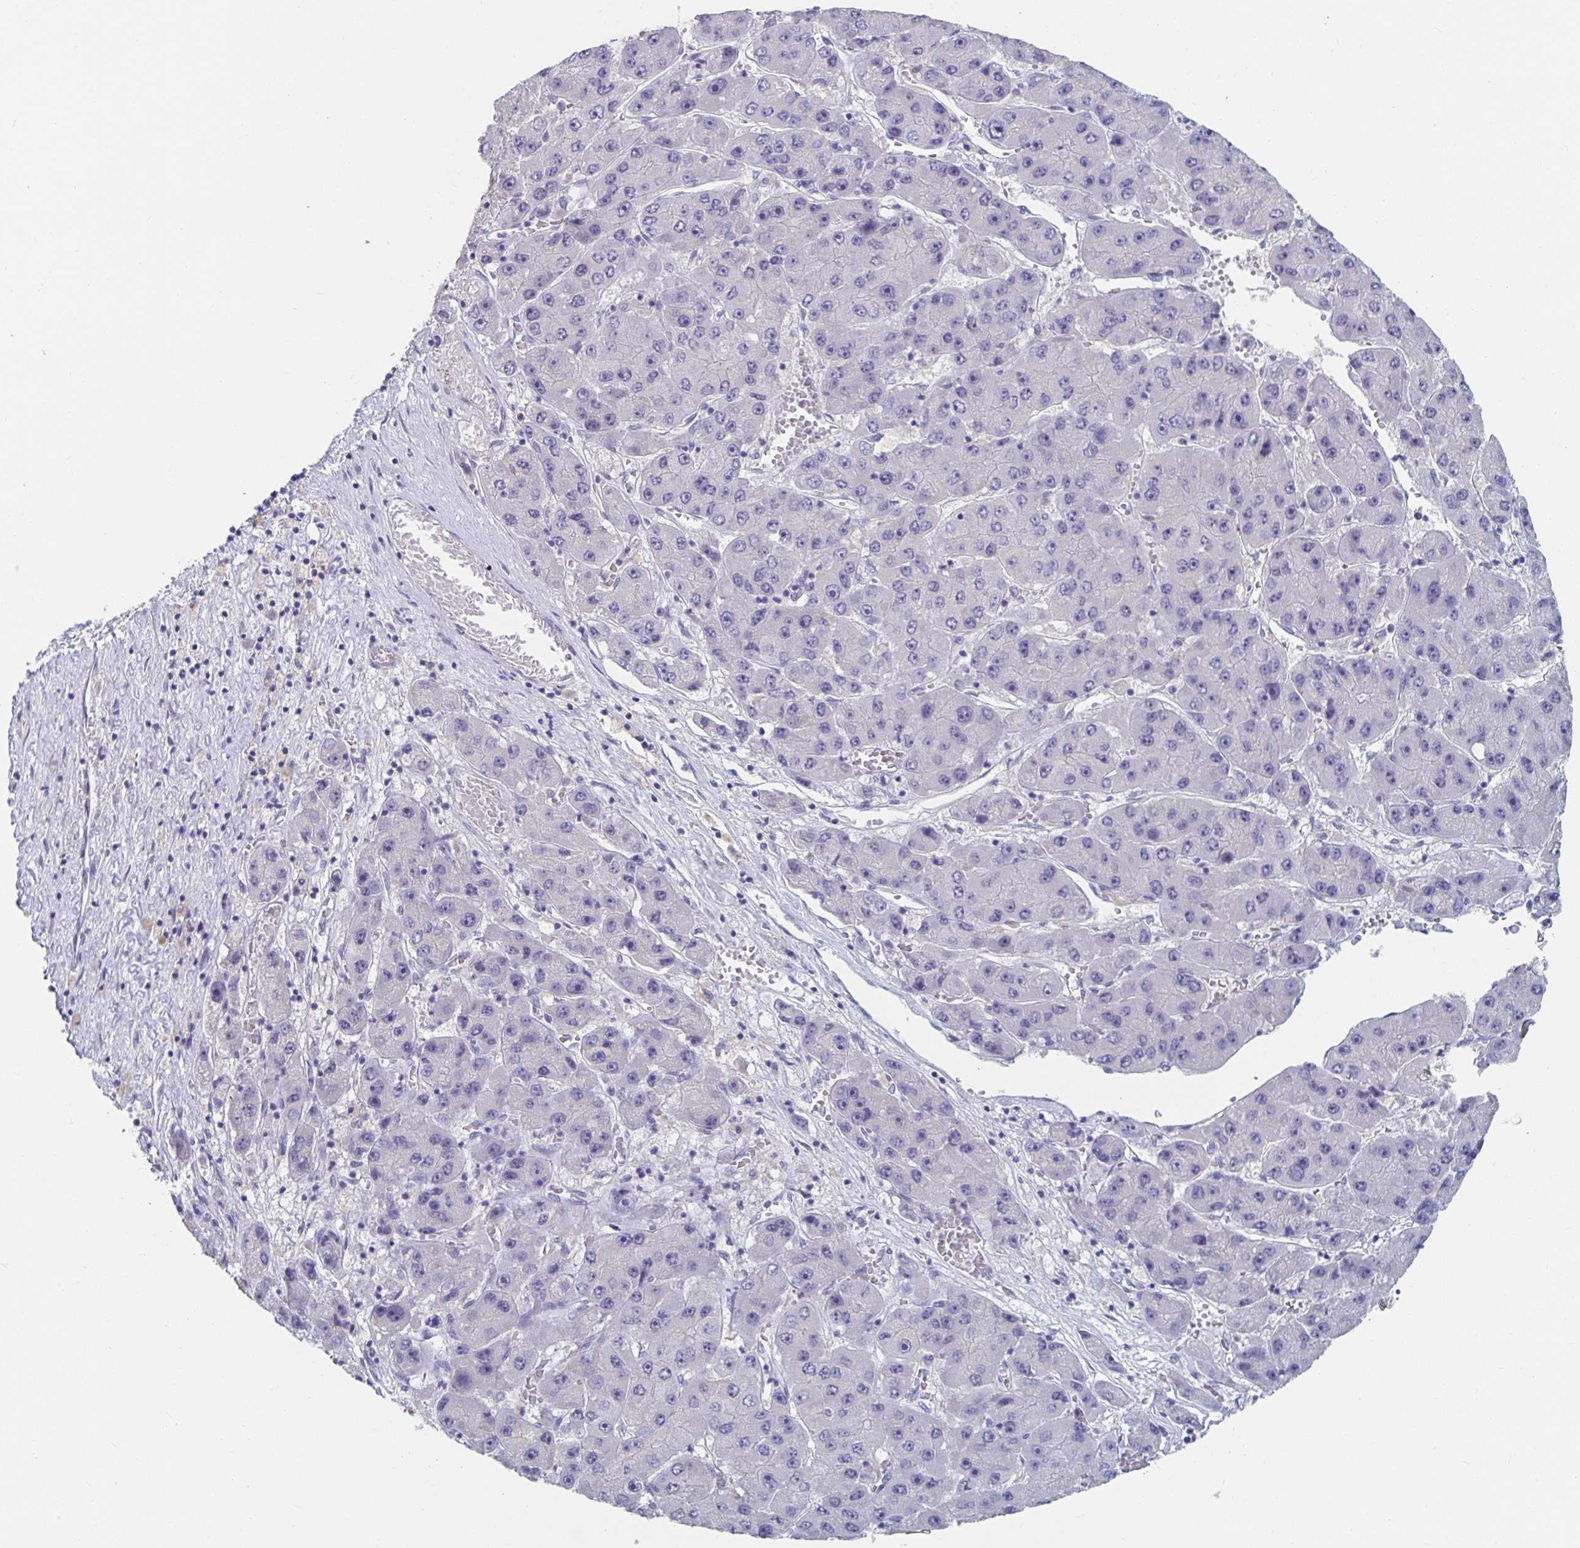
{"staining": {"intensity": "negative", "quantity": "none", "location": "none"}, "tissue": "liver cancer", "cell_type": "Tumor cells", "image_type": "cancer", "snomed": [{"axis": "morphology", "description": "Carcinoma, Hepatocellular, NOS"}, {"axis": "topography", "description": "Liver"}], "caption": "A histopathology image of liver cancer stained for a protein exhibits no brown staining in tumor cells.", "gene": "KCNK5", "patient": {"sex": "female", "age": 61}}